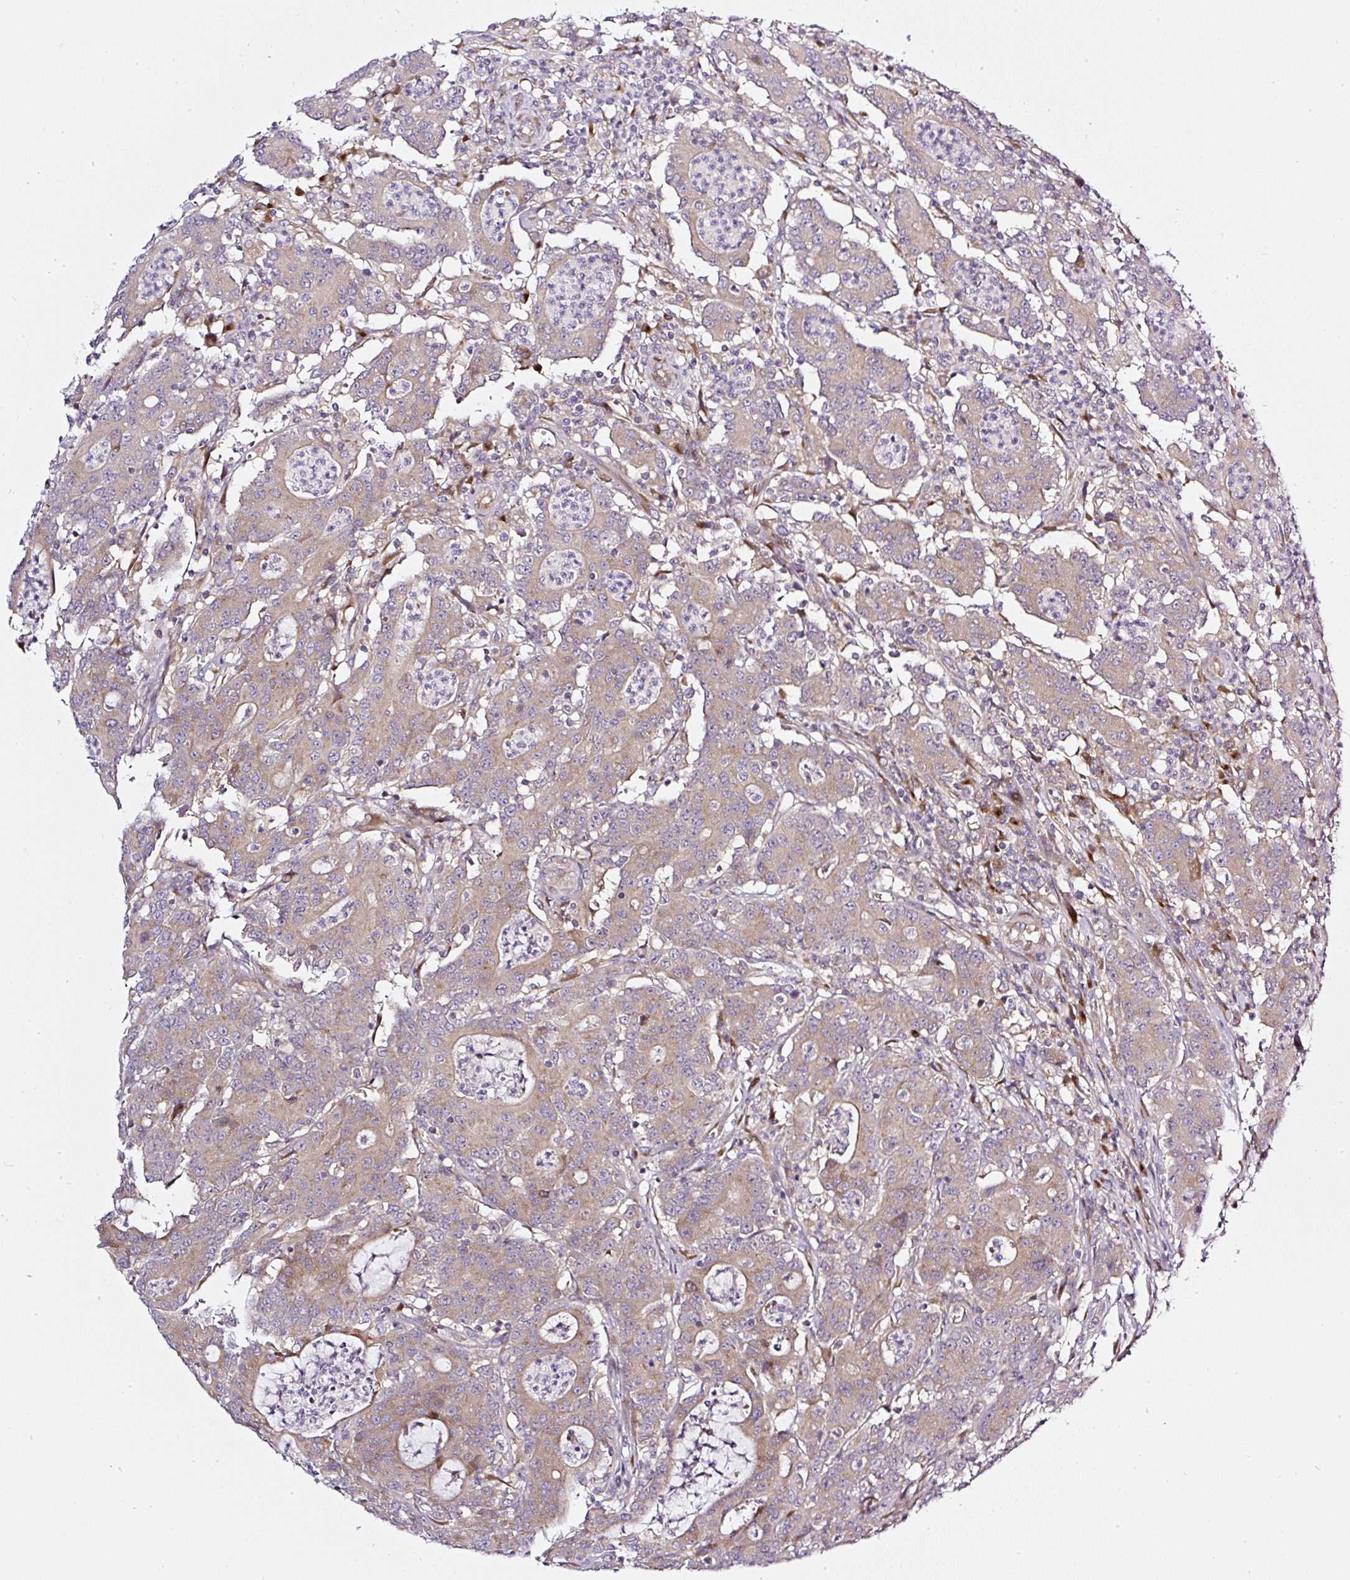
{"staining": {"intensity": "moderate", "quantity": ">75%", "location": "cytoplasmic/membranous"}, "tissue": "colorectal cancer", "cell_type": "Tumor cells", "image_type": "cancer", "snomed": [{"axis": "morphology", "description": "Adenocarcinoma, NOS"}, {"axis": "topography", "description": "Colon"}], "caption": "High-magnification brightfield microscopy of colorectal cancer (adenocarcinoma) stained with DAB (3,3'-diaminobenzidine) (brown) and counterstained with hematoxylin (blue). tumor cells exhibit moderate cytoplasmic/membranous positivity is identified in about>75% of cells.", "gene": "MLX", "patient": {"sex": "male", "age": 83}}